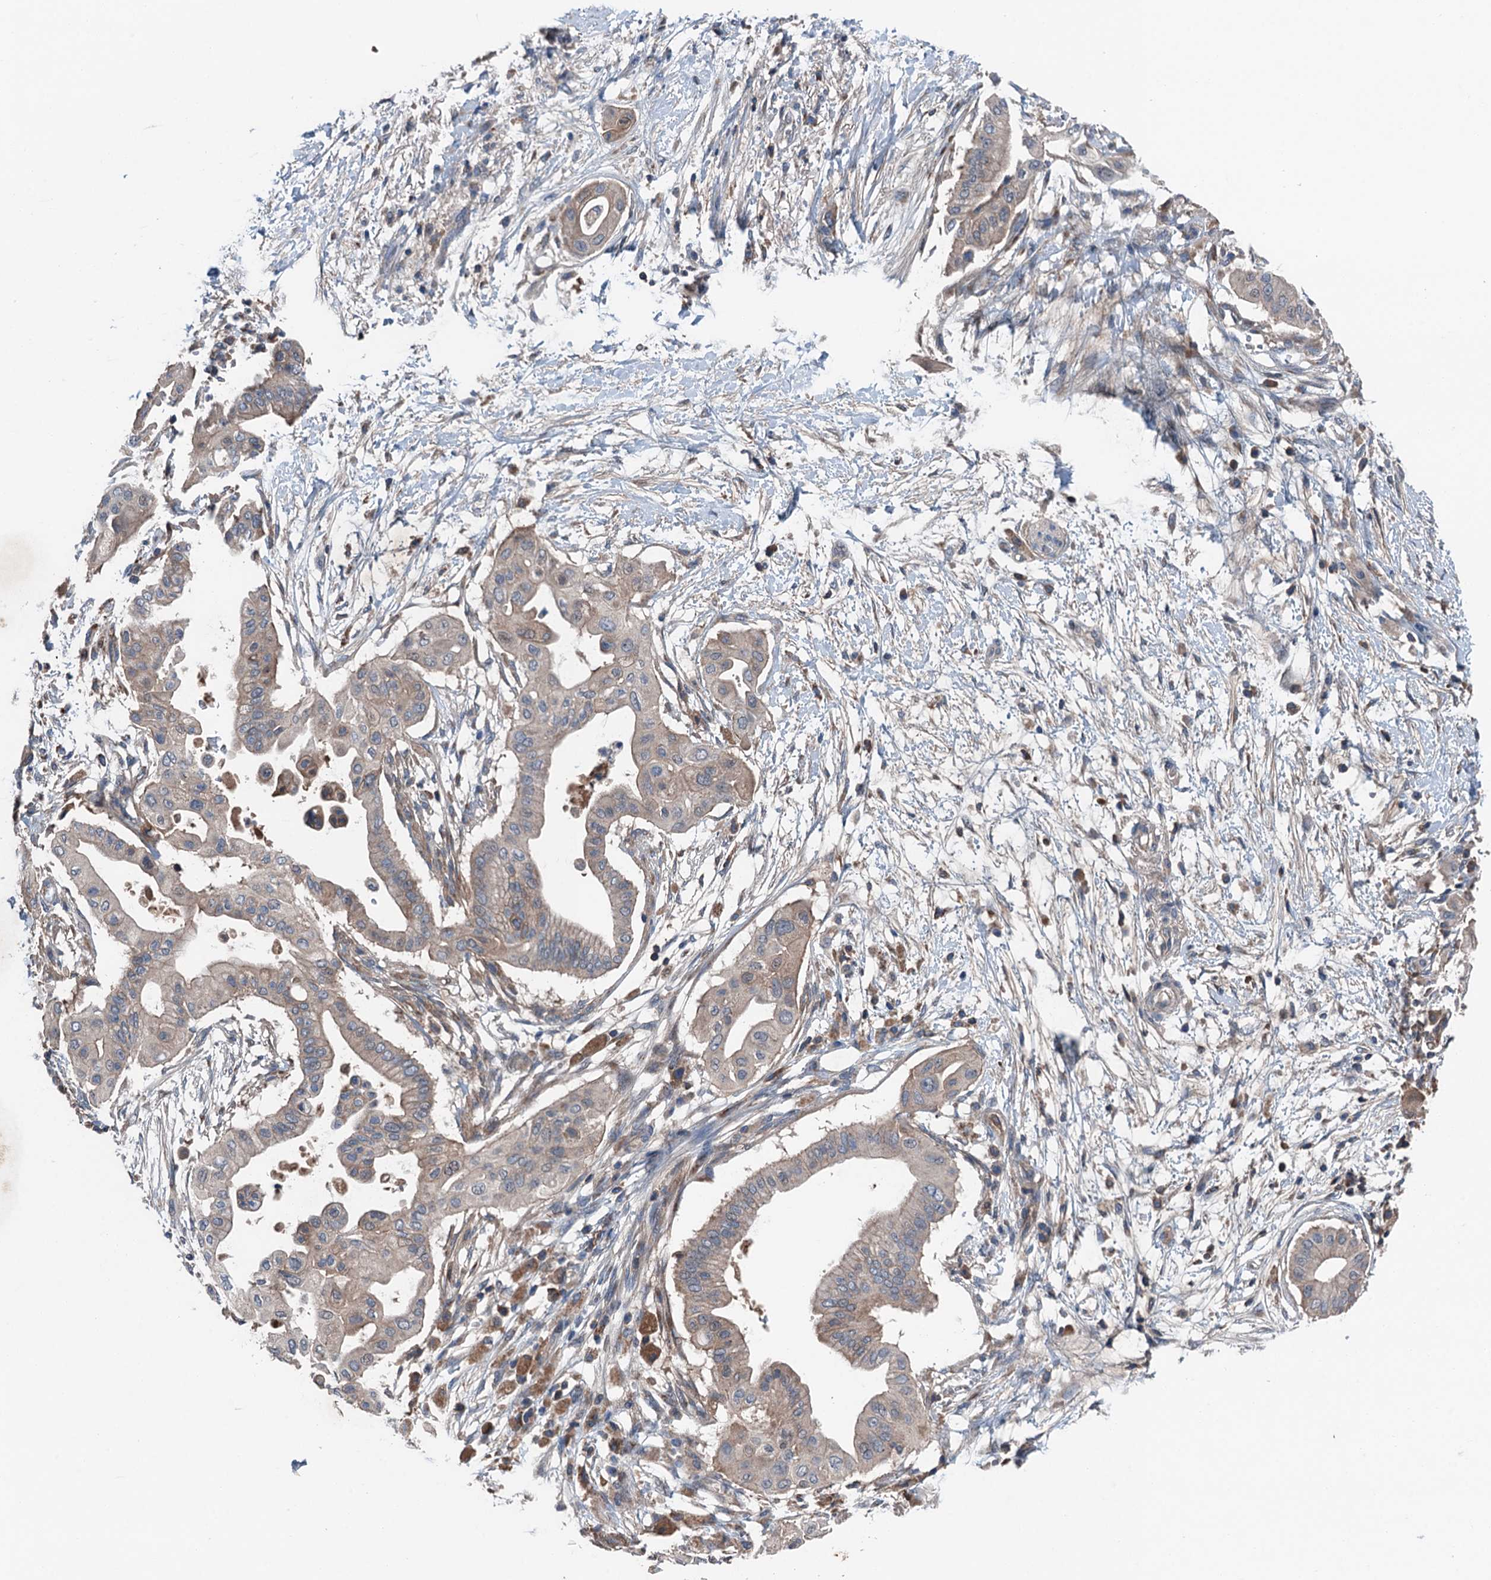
{"staining": {"intensity": "negative", "quantity": "none", "location": "none"}, "tissue": "pancreatic cancer", "cell_type": "Tumor cells", "image_type": "cancer", "snomed": [{"axis": "morphology", "description": "Adenocarcinoma, NOS"}, {"axis": "topography", "description": "Pancreas"}], "caption": "The photomicrograph shows no staining of tumor cells in adenocarcinoma (pancreatic). (Brightfield microscopy of DAB immunohistochemistry (IHC) at high magnification).", "gene": "SLC2A10", "patient": {"sex": "male", "age": 68}}